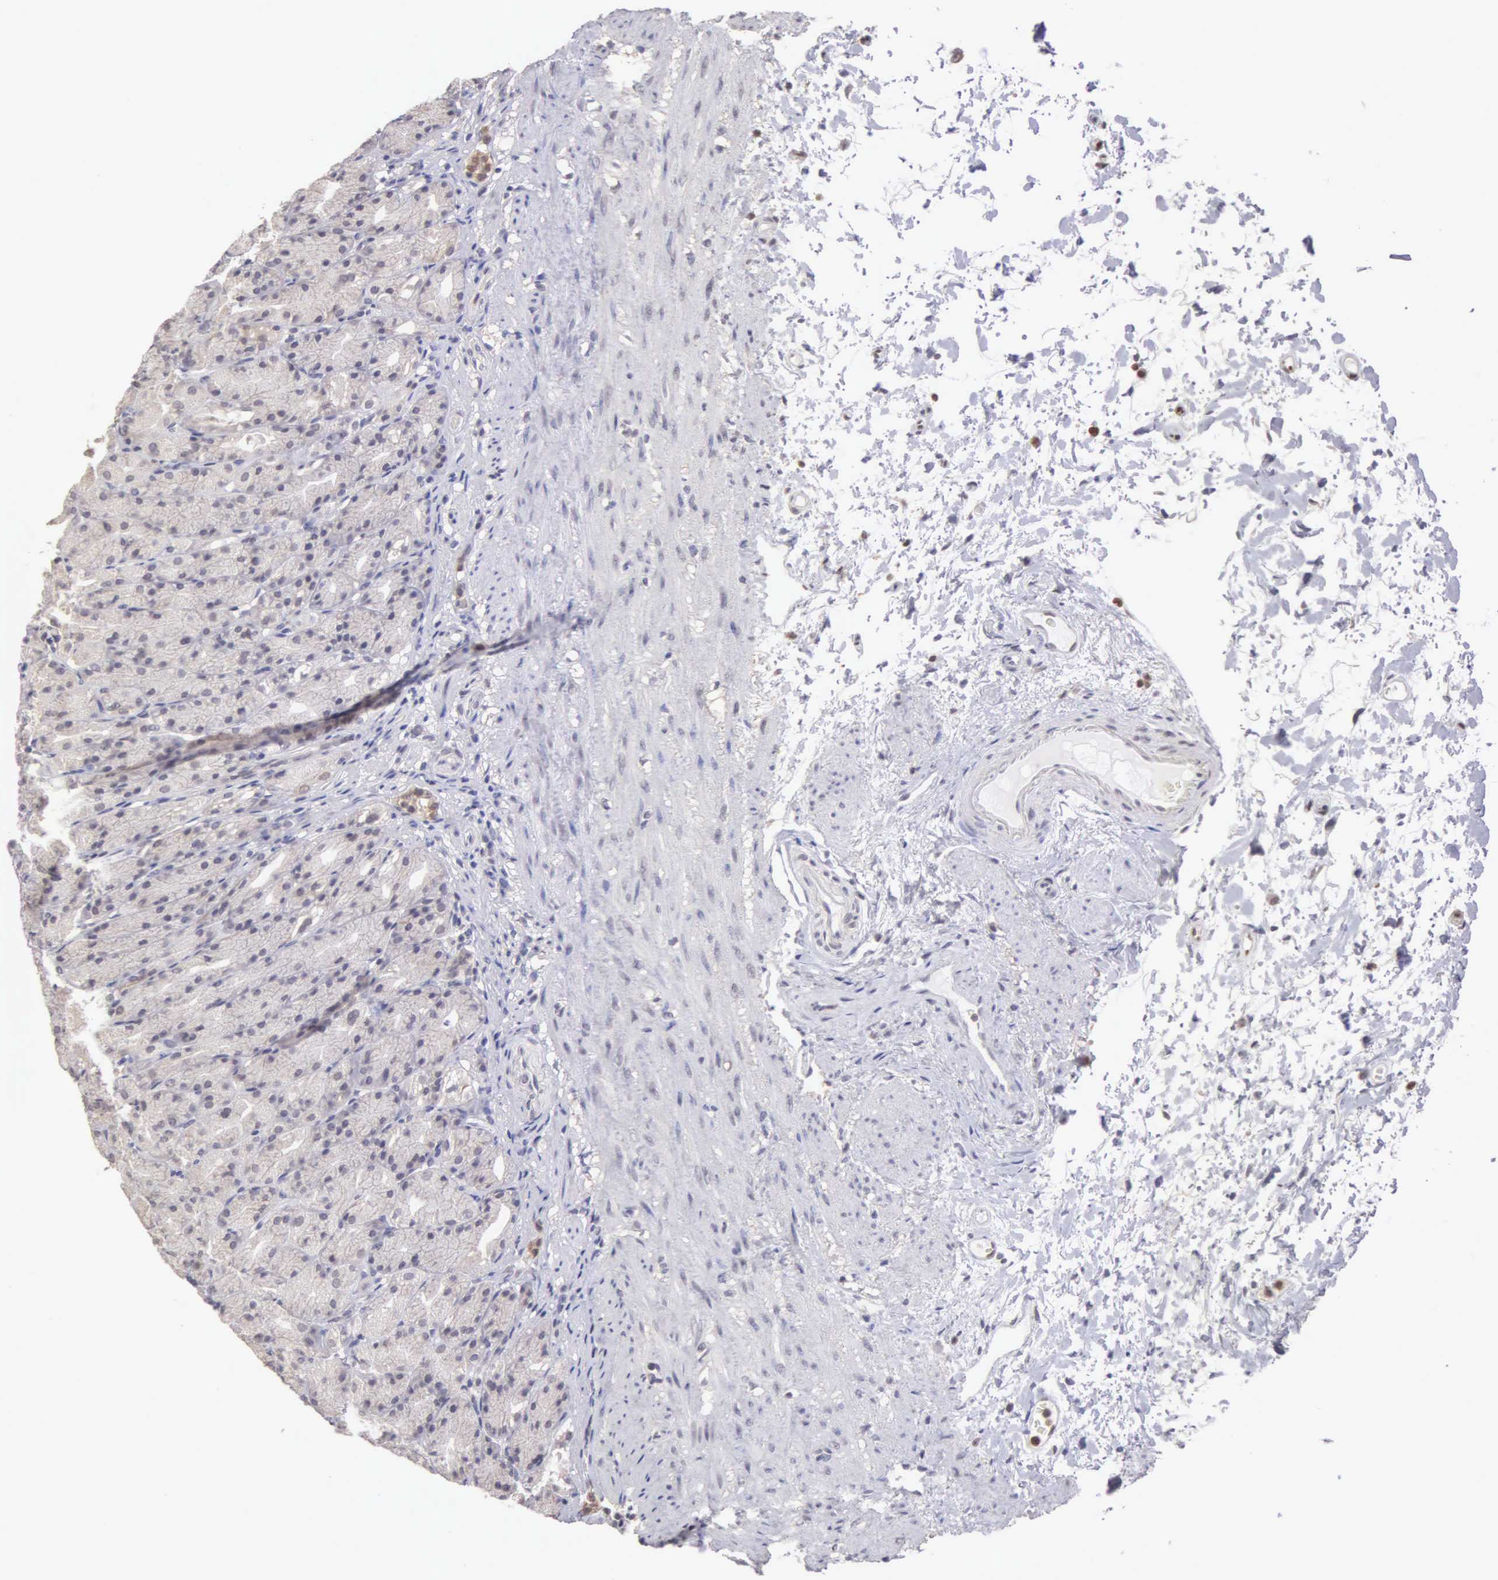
{"staining": {"intensity": "weak", "quantity": ">75%", "location": "cytoplasmic/membranous"}, "tissue": "stomach", "cell_type": "Glandular cells", "image_type": "normal", "snomed": [{"axis": "morphology", "description": "Normal tissue, NOS"}, {"axis": "topography", "description": "Stomach, upper"}], "caption": "DAB (3,3'-diaminobenzidine) immunohistochemical staining of benign stomach demonstrates weak cytoplasmic/membranous protein positivity in about >75% of glandular cells.", "gene": "BRD1", "patient": {"sex": "female", "age": 75}}